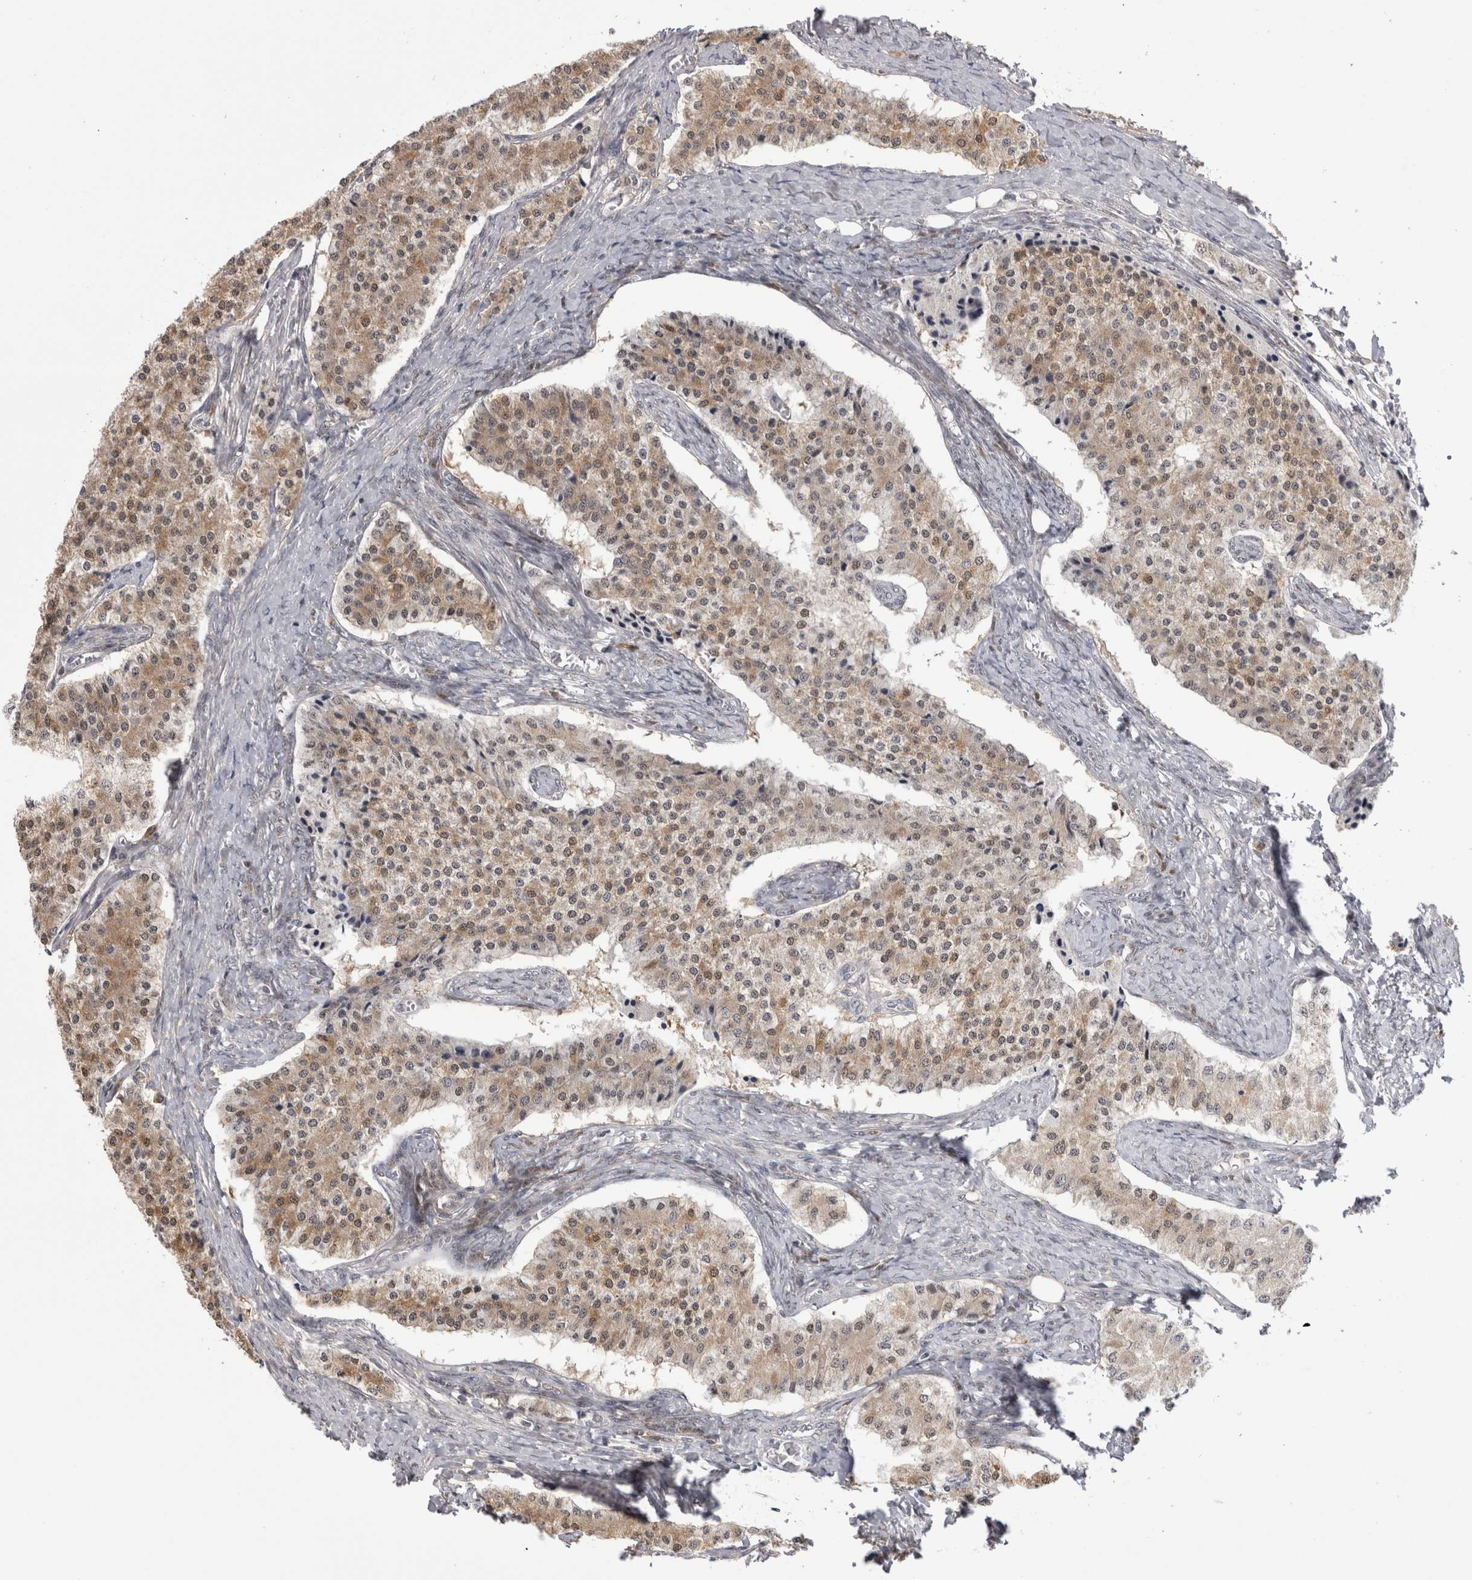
{"staining": {"intensity": "weak", "quantity": ">75%", "location": "cytoplasmic/membranous,nuclear"}, "tissue": "carcinoid", "cell_type": "Tumor cells", "image_type": "cancer", "snomed": [{"axis": "morphology", "description": "Carcinoid, malignant, NOS"}, {"axis": "topography", "description": "Colon"}], "caption": "Protein expression analysis of human carcinoid (malignant) reveals weak cytoplasmic/membranous and nuclear staining in approximately >75% of tumor cells. Using DAB (3,3'-diaminobenzidine) (brown) and hematoxylin (blue) stains, captured at high magnification using brightfield microscopy.", "gene": "CHIC2", "patient": {"sex": "female", "age": 52}}